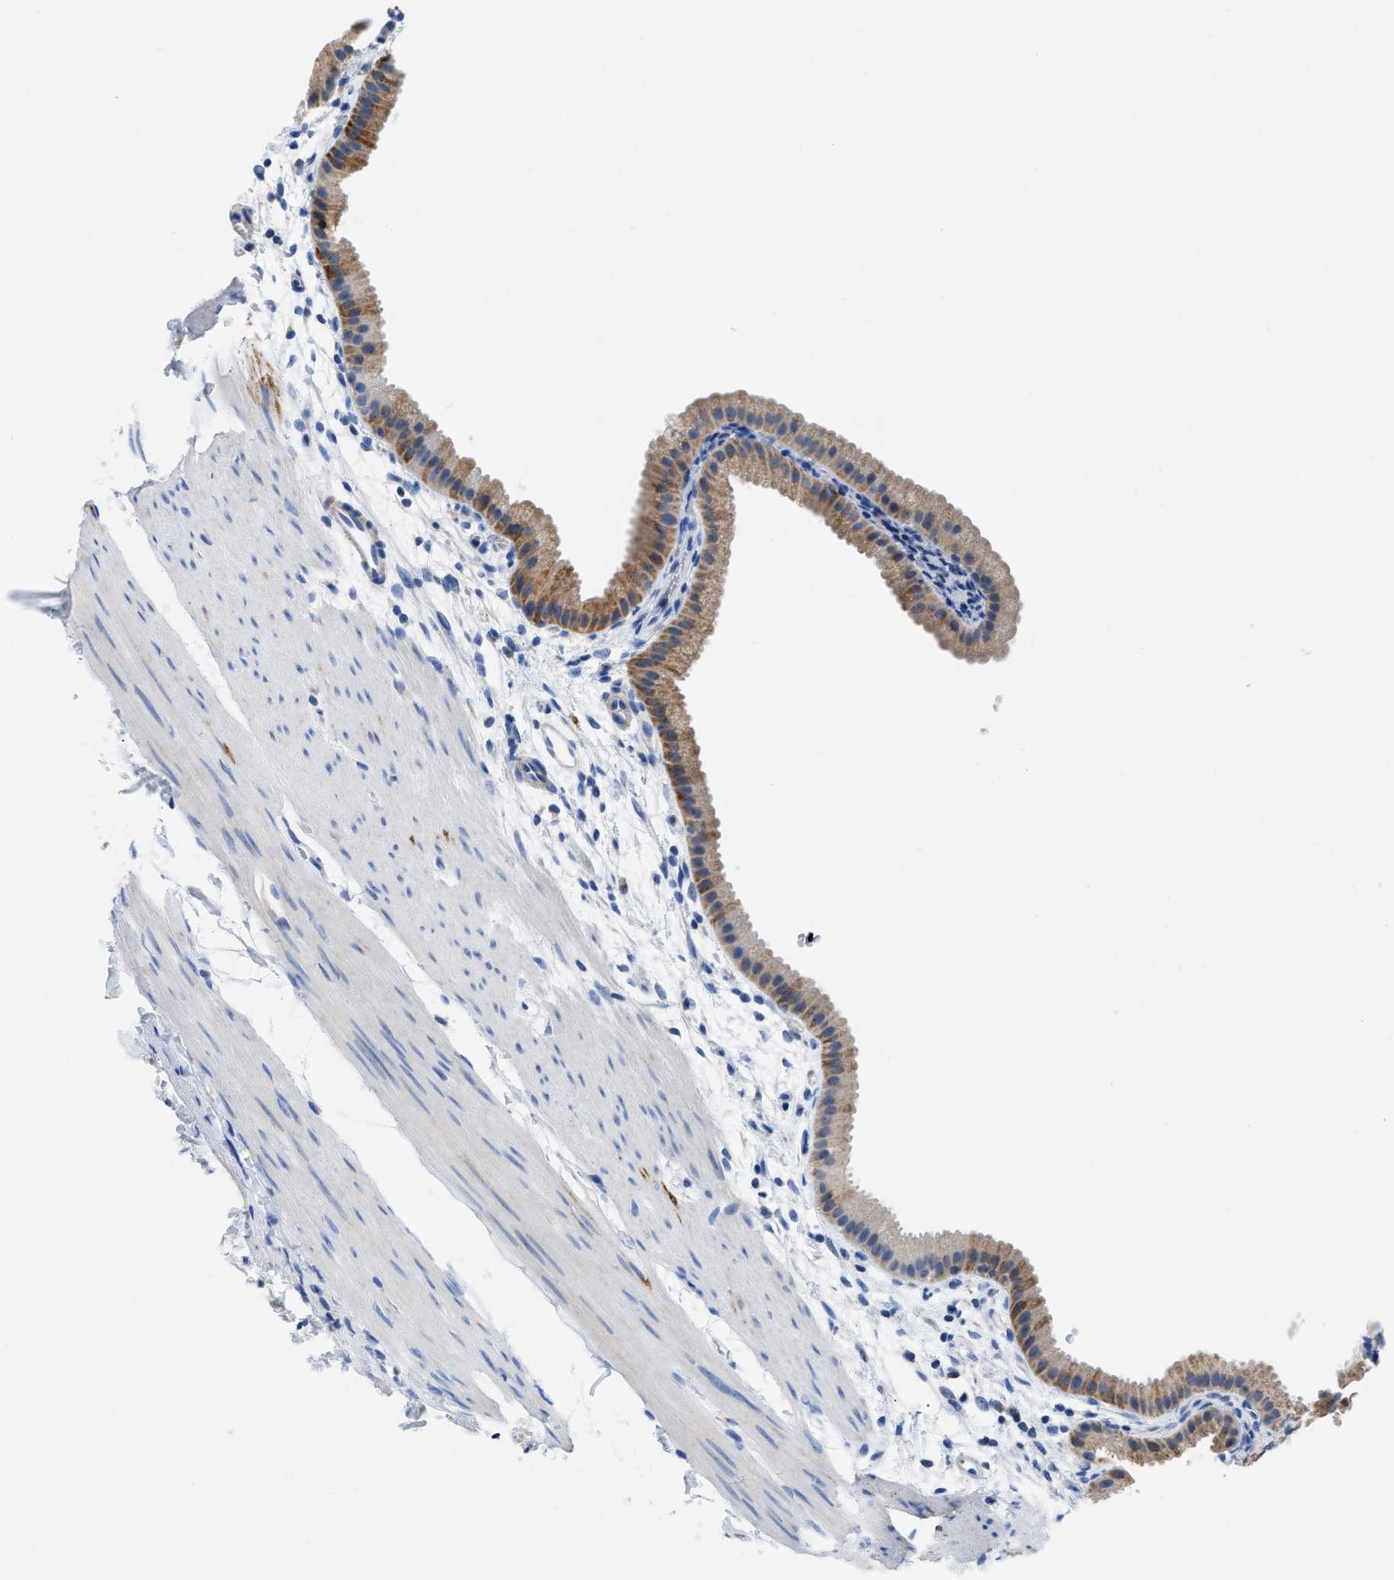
{"staining": {"intensity": "moderate", "quantity": ">75%", "location": "cytoplasmic/membranous"}, "tissue": "gallbladder", "cell_type": "Glandular cells", "image_type": "normal", "snomed": [{"axis": "morphology", "description": "Normal tissue, NOS"}, {"axis": "topography", "description": "Gallbladder"}], "caption": "An immunohistochemistry (IHC) image of normal tissue is shown. Protein staining in brown labels moderate cytoplasmic/membranous positivity in gallbladder within glandular cells.", "gene": "ETFA", "patient": {"sex": "female", "age": 64}}